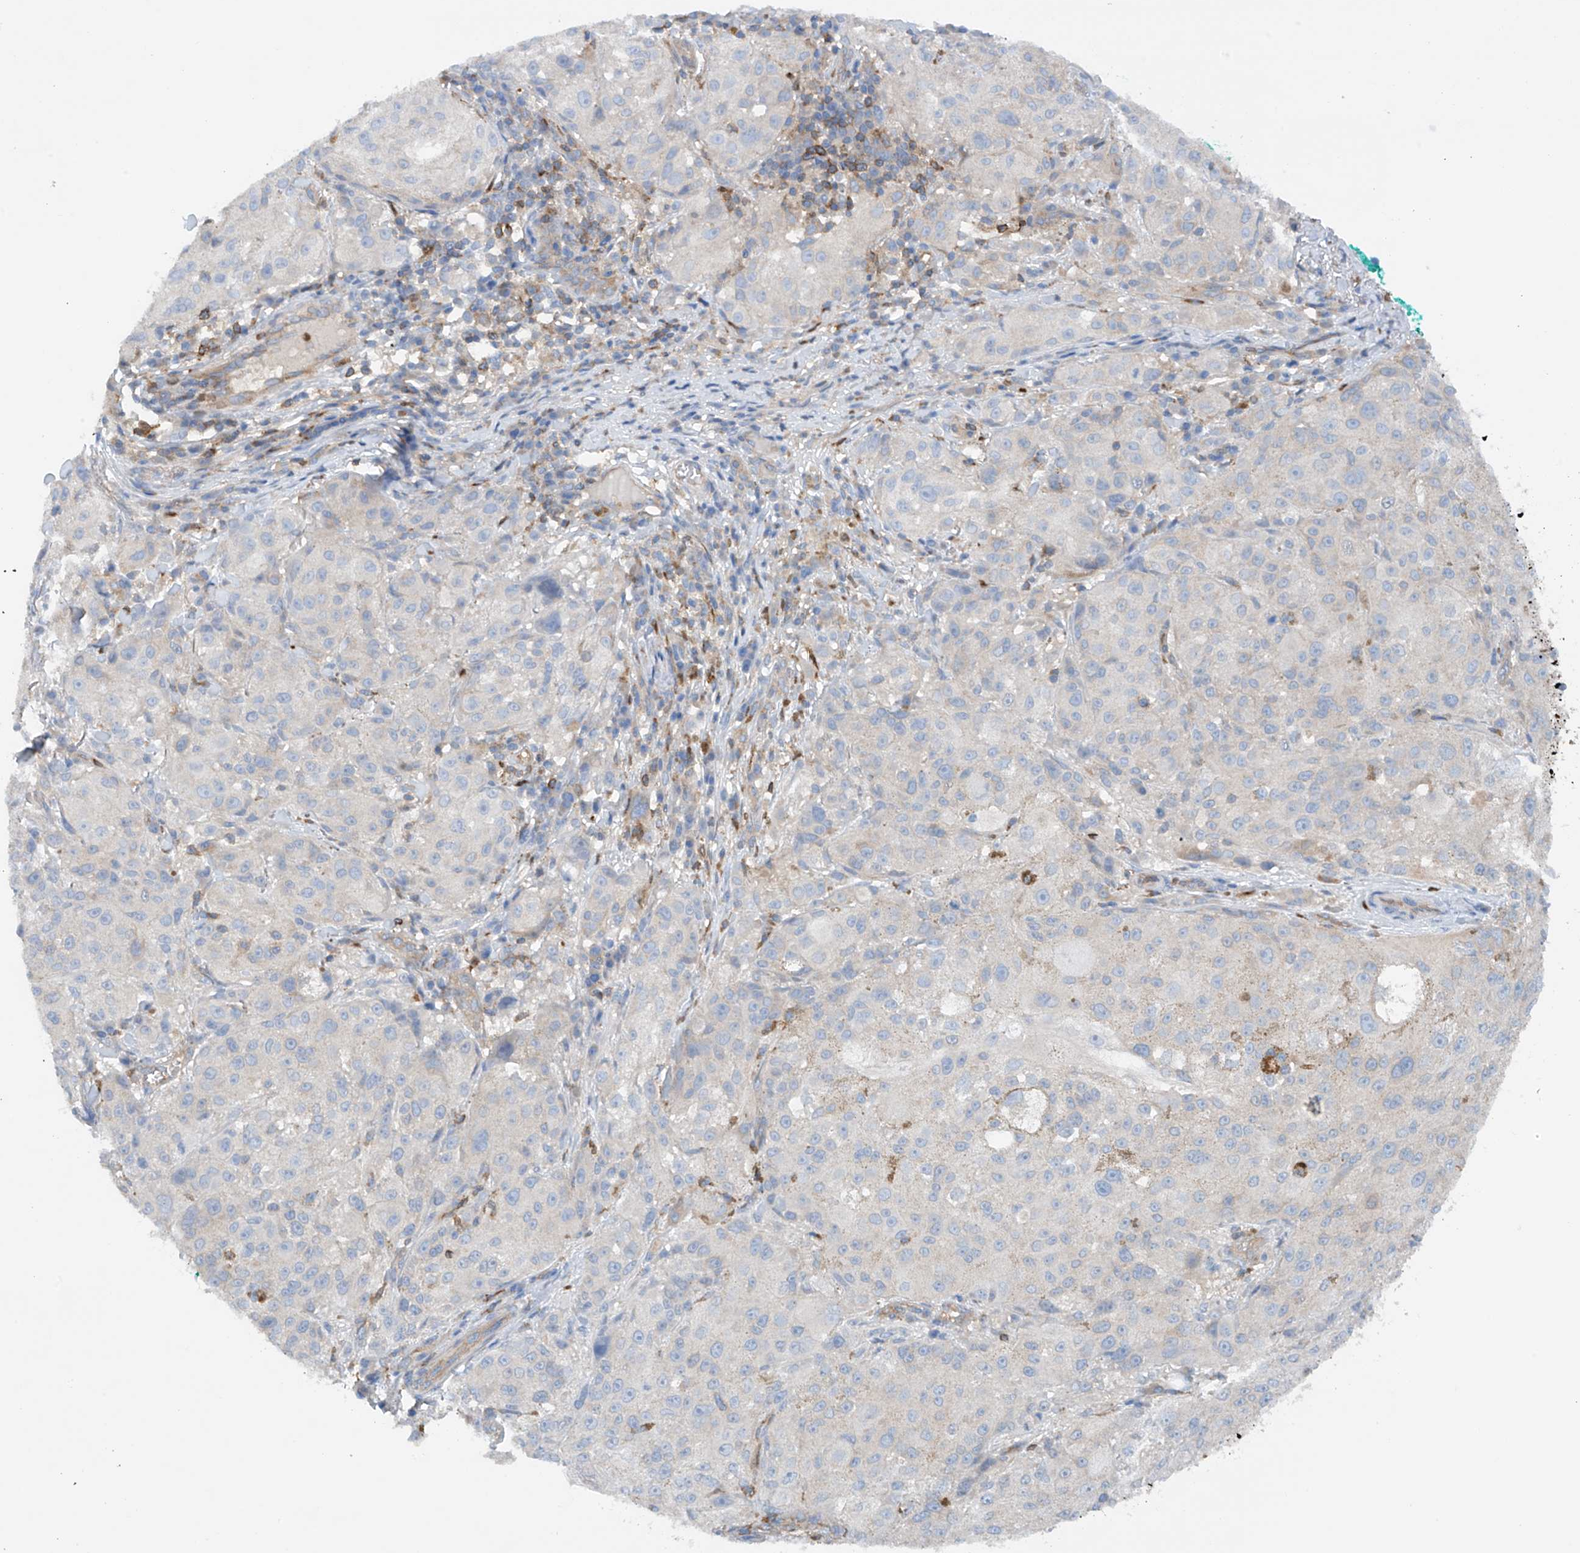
{"staining": {"intensity": "negative", "quantity": "none", "location": "none"}, "tissue": "melanoma", "cell_type": "Tumor cells", "image_type": "cancer", "snomed": [{"axis": "morphology", "description": "Necrosis, NOS"}, {"axis": "morphology", "description": "Malignant melanoma, NOS"}, {"axis": "topography", "description": "Skin"}], "caption": "Tumor cells are negative for protein expression in human malignant melanoma.", "gene": "PHACTR2", "patient": {"sex": "female", "age": 87}}